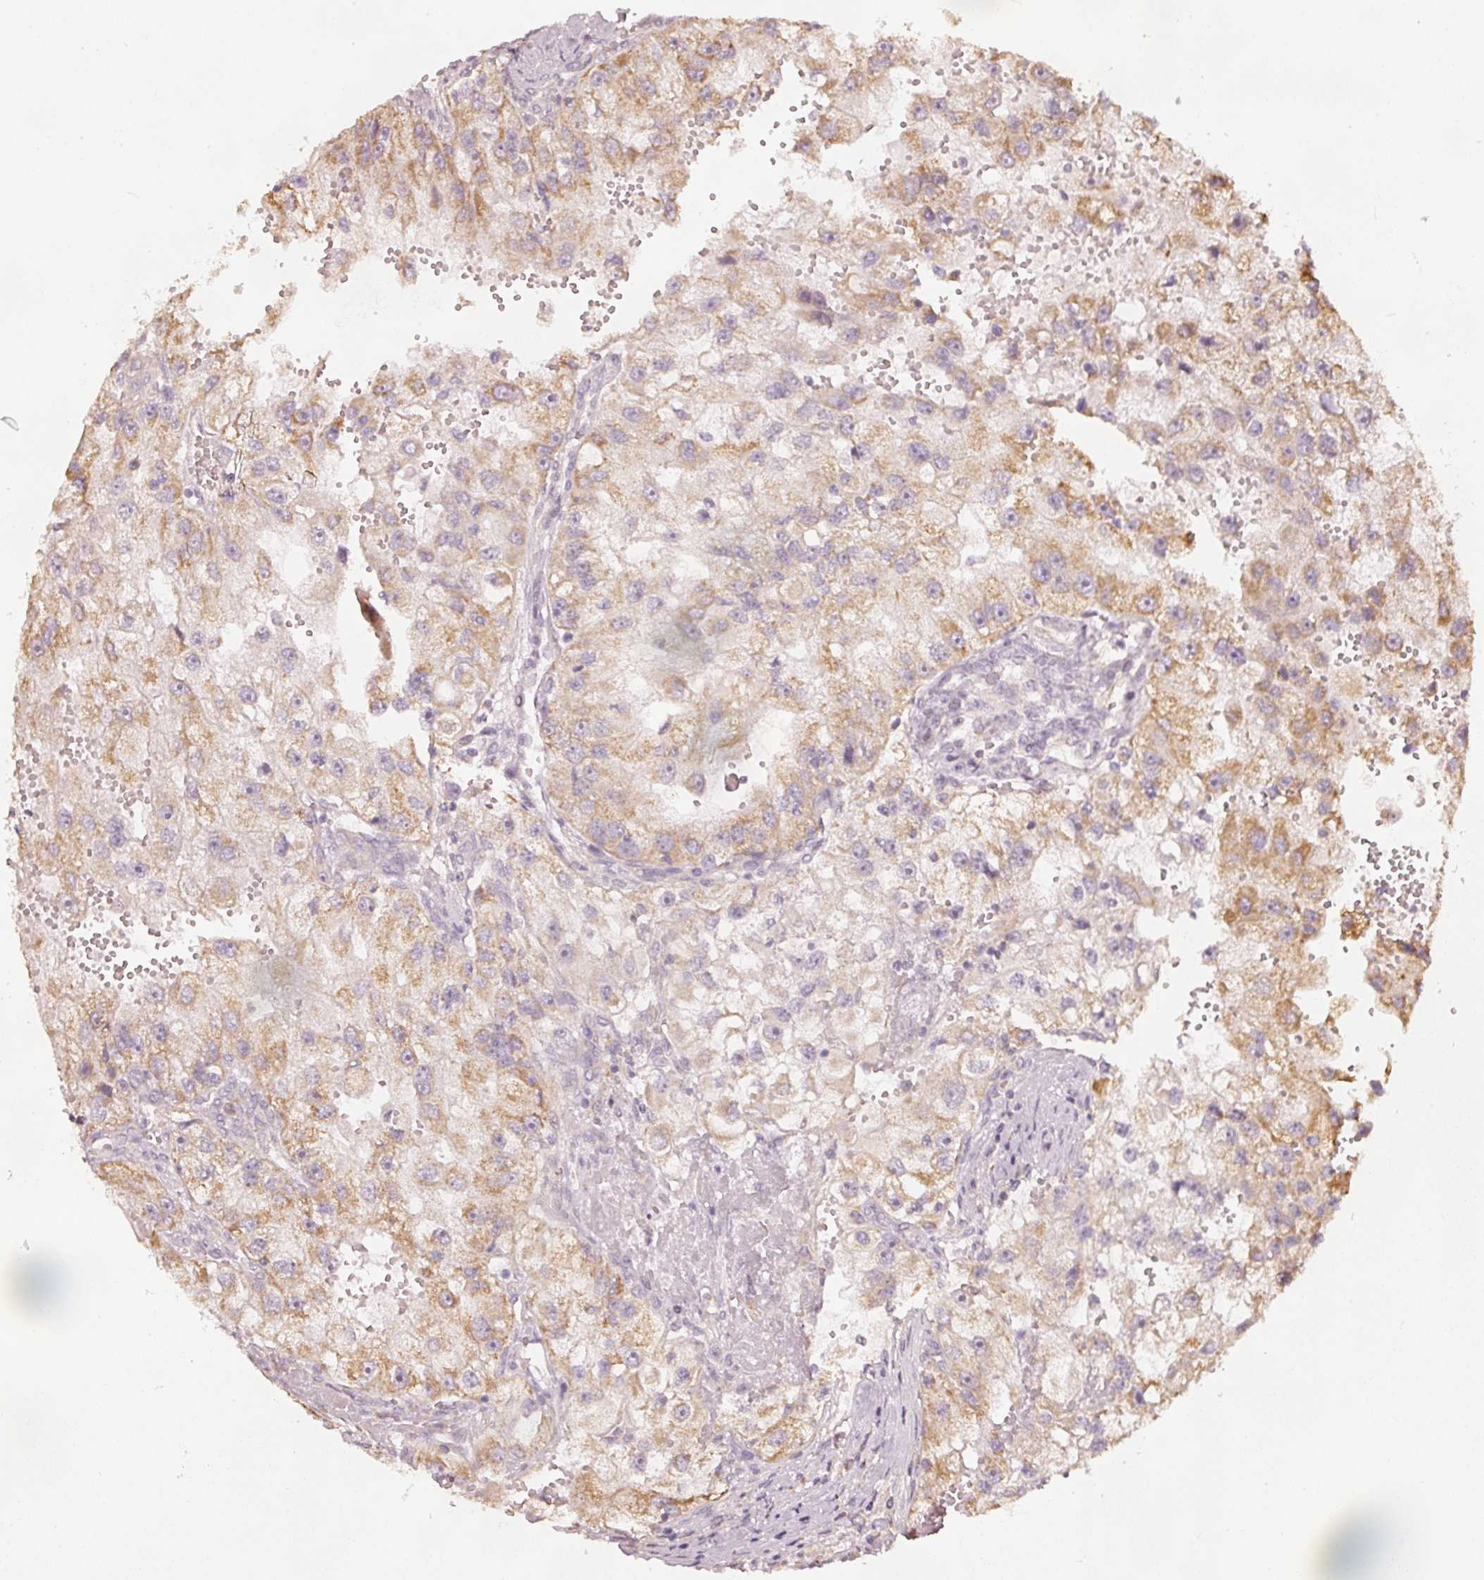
{"staining": {"intensity": "moderate", "quantity": ">75%", "location": "cytoplasmic/membranous"}, "tissue": "renal cancer", "cell_type": "Tumor cells", "image_type": "cancer", "snomed": [{"axis": "morphology", "description": "Adenocarcinoma, NOS"}, {"axis": "topography", "description": "Kidney"}], "caption": "Immunohistochemical staining of adenocarcinoma (renal) displays medium levels of moderate cytoplasmic/membranous staining in about >75% of tumor cells. (Brightfield microscopy of DAB IHC at high magnification).", "gene": "RAB35", "patient": {"sex": "male", "age": 63}}